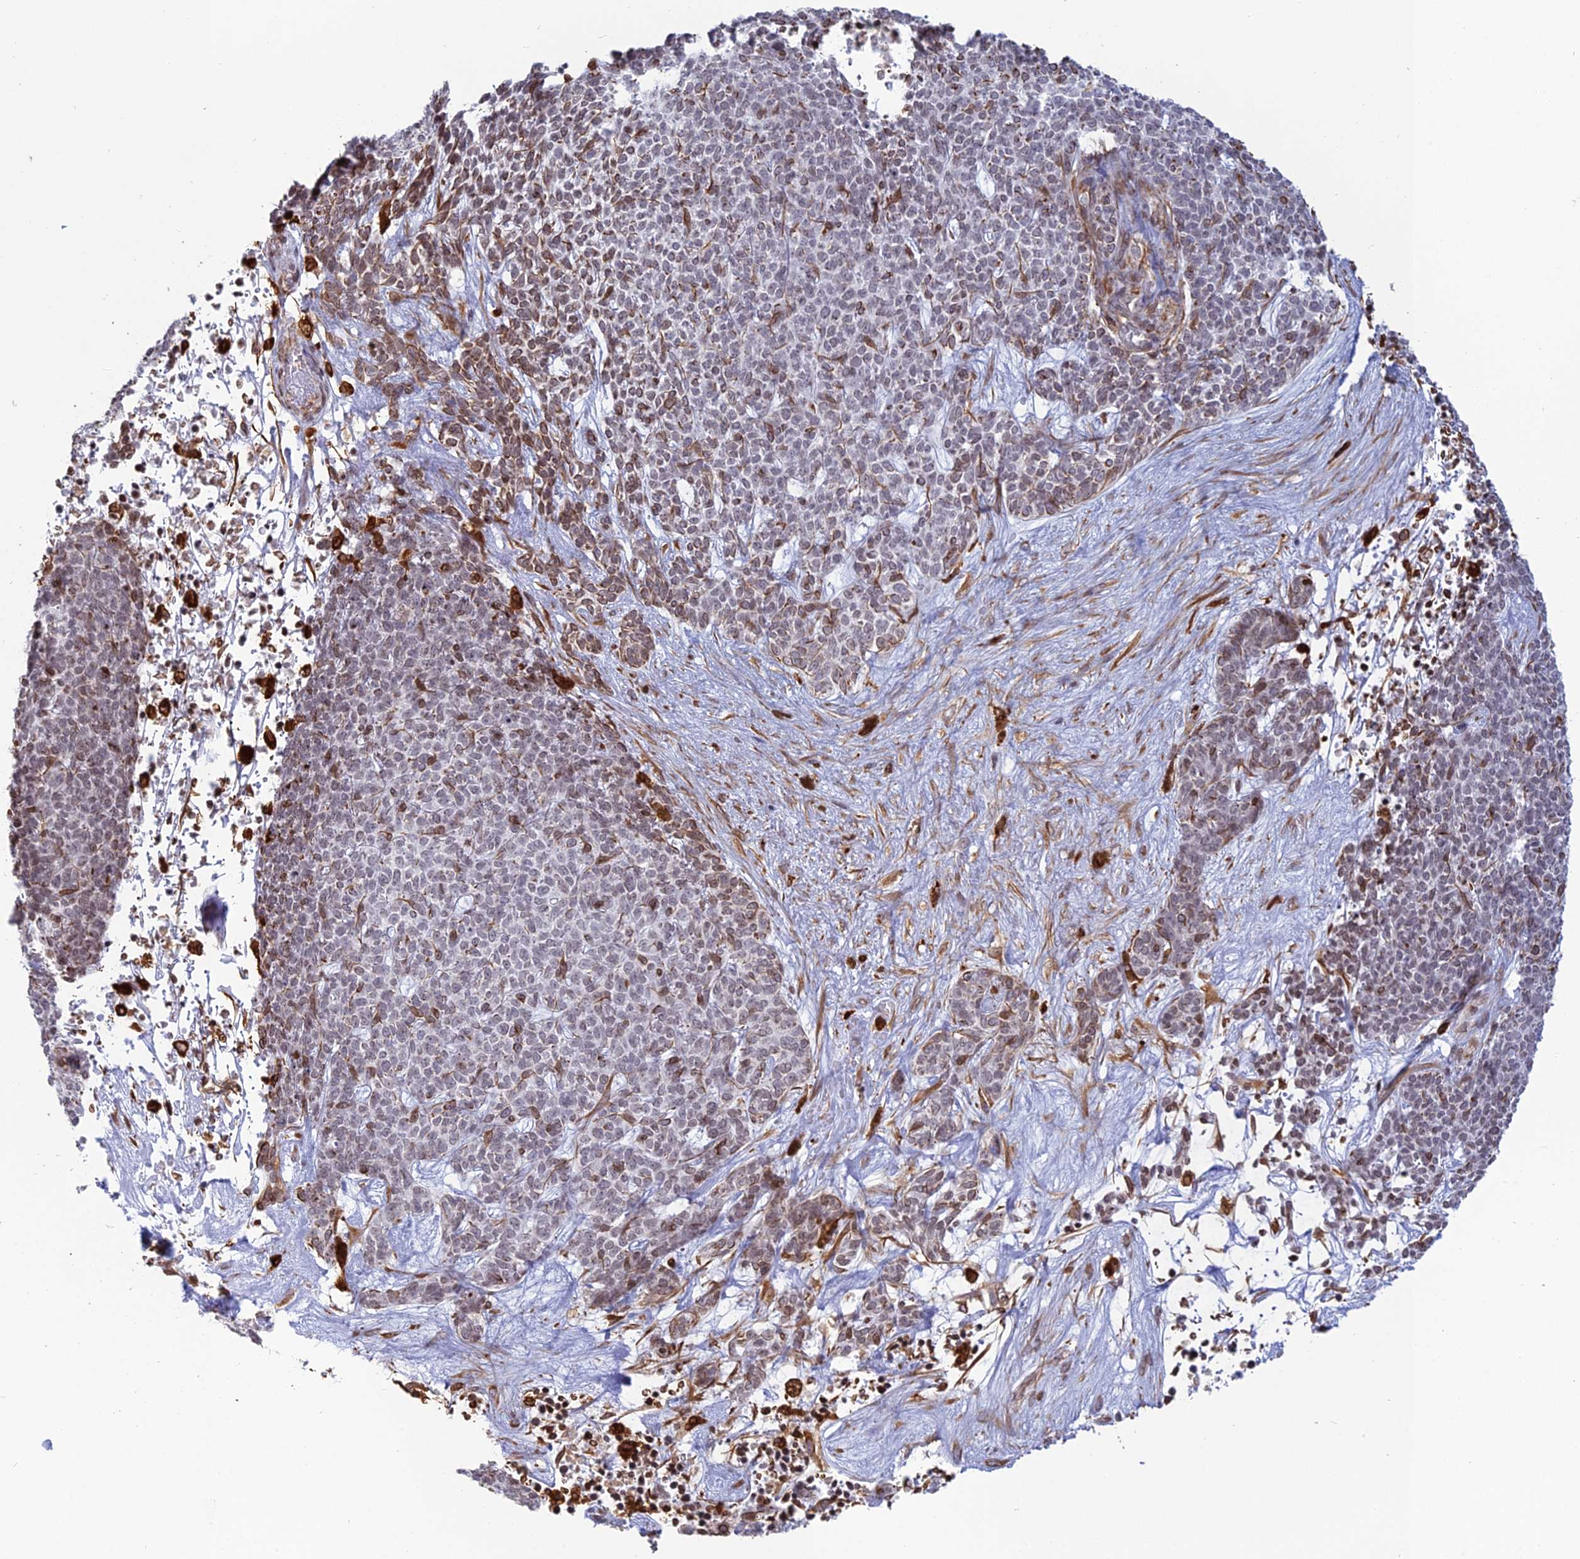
{"staining": {"intensity": "negative", "quantity": "none", "location": "none"}, "tissue": "skin cancer", "cell_type": "Tumor cells", "image_type": "cancer", "snomed": [{"axis": "morphology", "description": "Basal cell carcinoma"}, {"axis": "topography", "description": "Skin"}], "caption": "High power microscopy micrograph of an immunohistochemistry micrograph of basal cell carcinoma (skin), revealing no significant positivity in tumor cells. The staining was performed using DAB to visualize the protein expression in brown, while the nuclei were stained in blue with hematoxylin (Magnification: 20x).", "gene": "APOBR", "patient": {"sex": "female", "age": 84}}